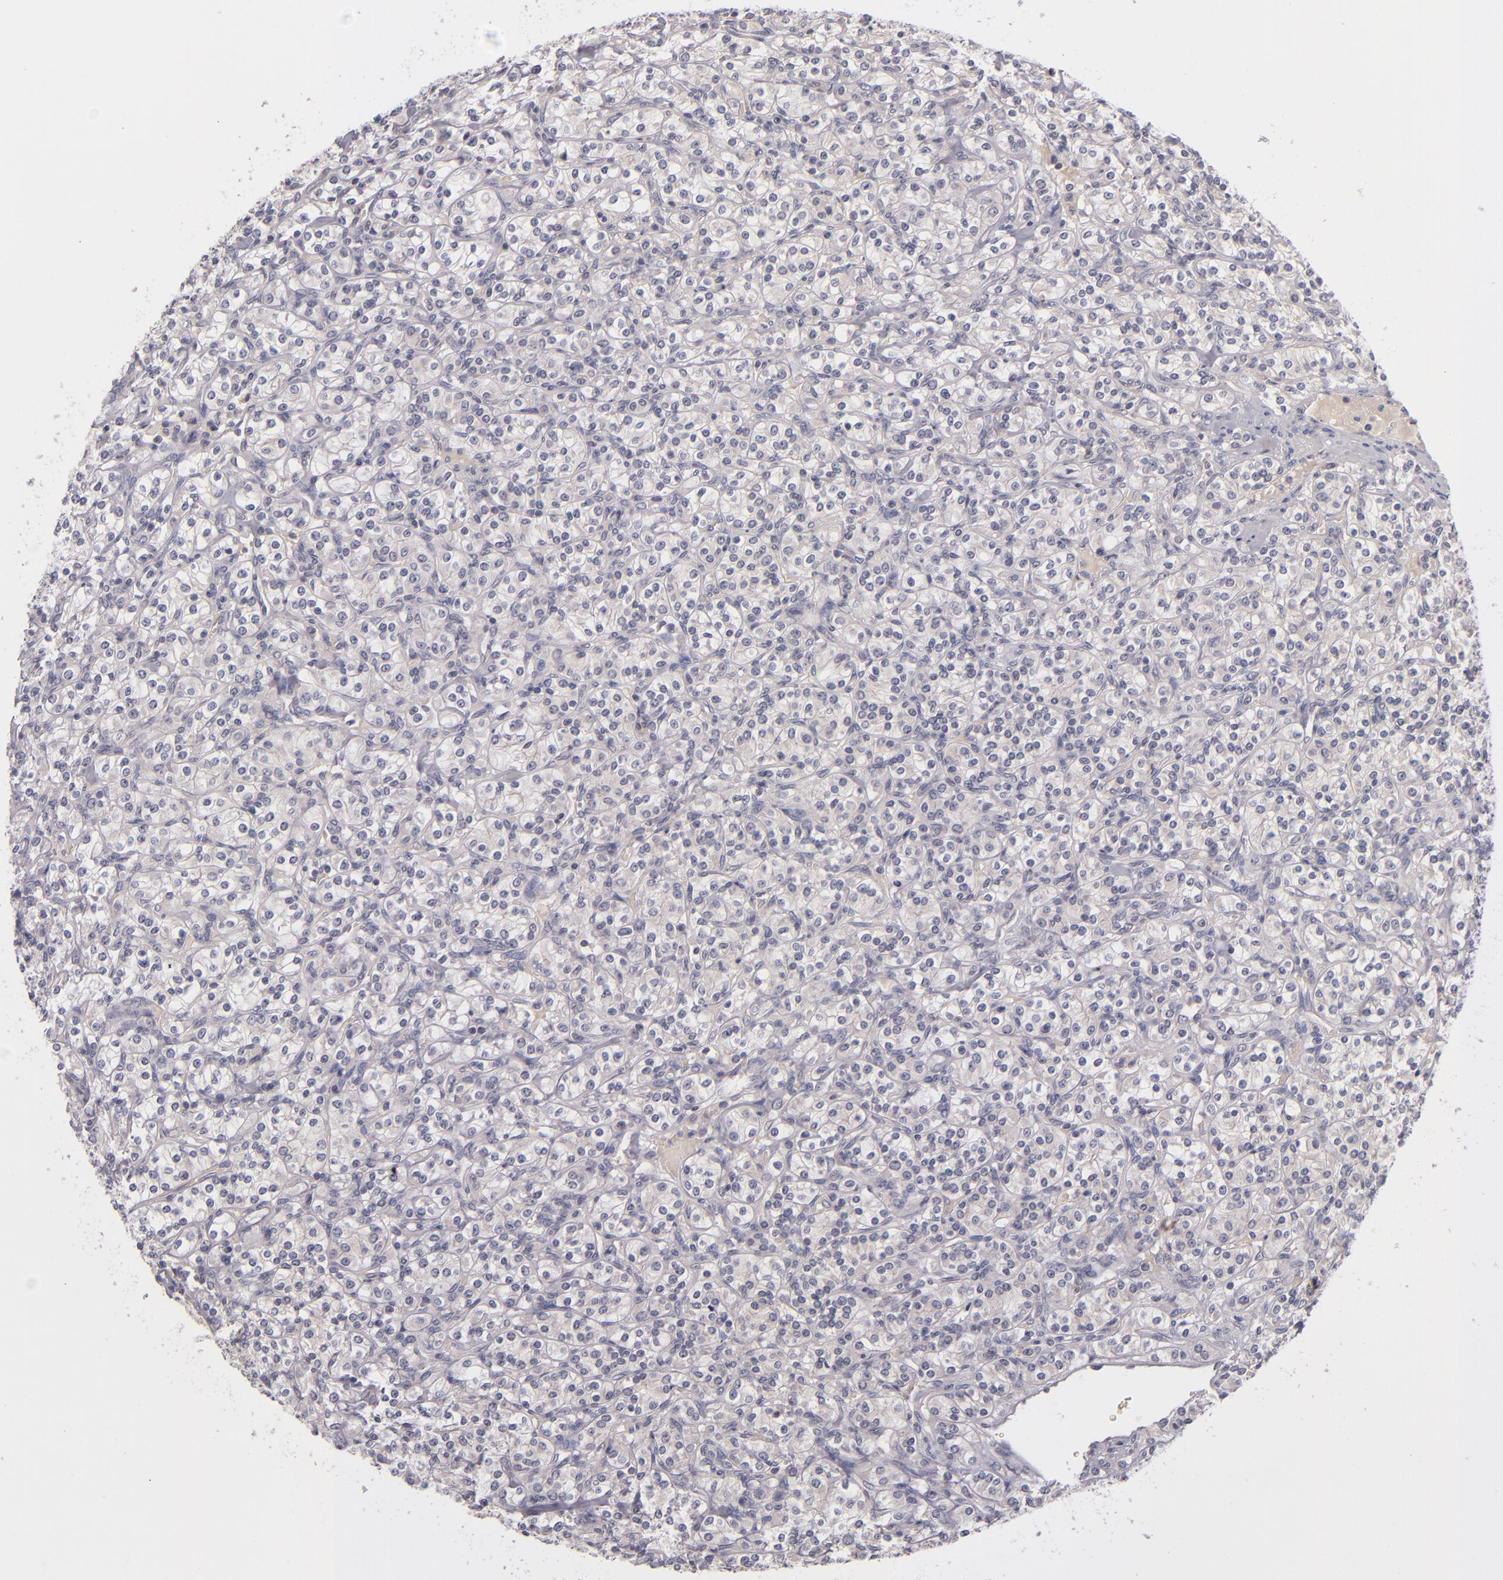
{"staining": {"intensity": "negative", "quantity": "none", "location": "none"}, "tissue": "renal cancer", "cell_type": "Tumor cells", "image_type": "cancer", "snomed": [{"axis": "morphology", "description": "Adenocarcinoma, NOS"}, {"axis": "topography", "description": "Kidney"}], "caption": "IHC micrograph of human adenocarcinoma (renal) stained for a protein (brown), which demonstrates no positivity in tumor cells.", "gene": "TSC2", "patient": {"sex": "male", "age": 77}}